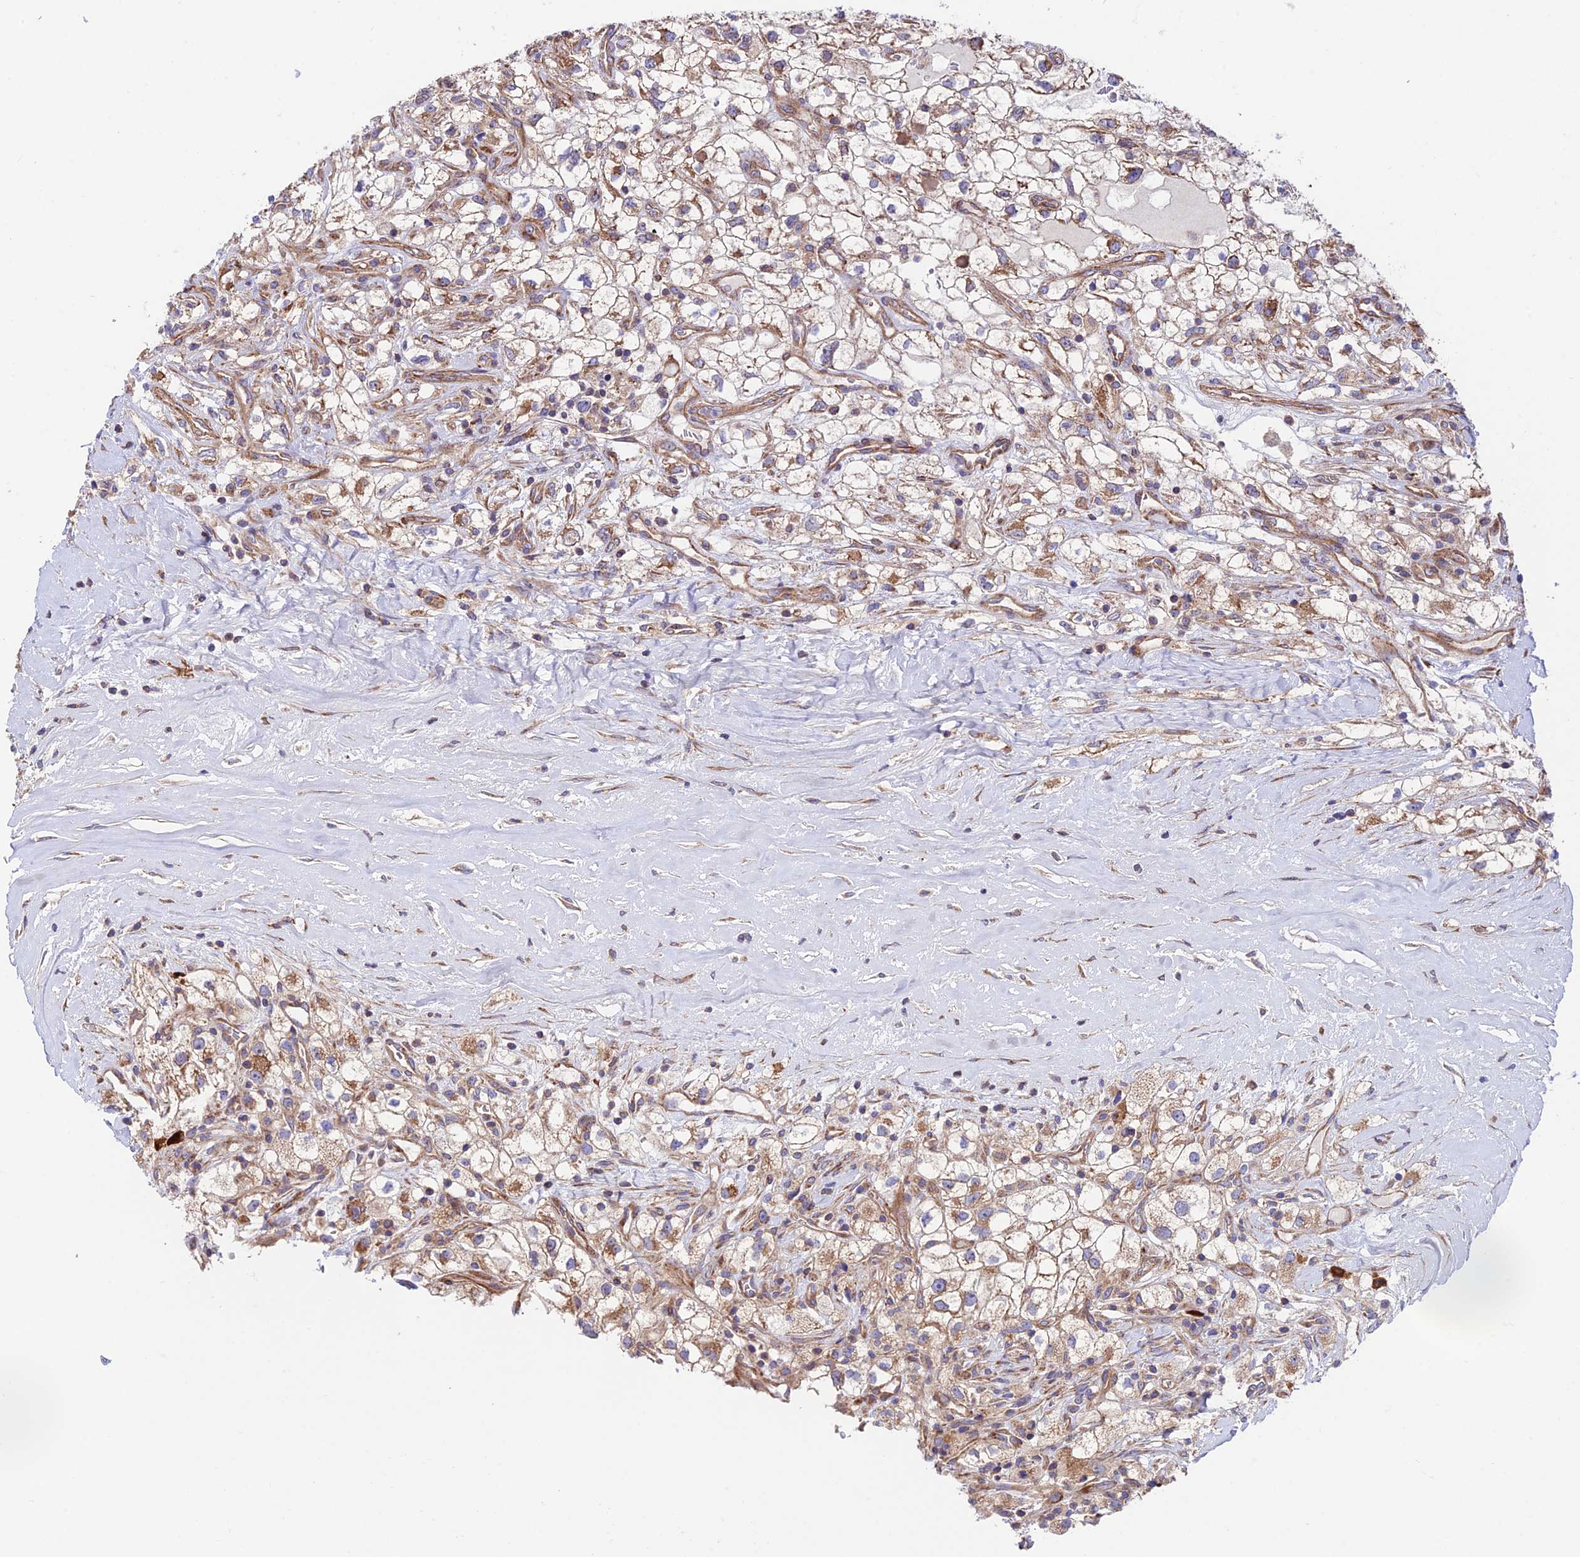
{"staining": {"intensity": "weak", "quantity": "25%-75%", "location": "cytoplasmic/membranous"}, "tissue": "renal cancer", "cell_type": "Tumor cells", "image_type": "cancer", "snomed": [{"axis": "morphology", "description": "Adenocarcinoma, NOS"}, {"axis": "topography", "description": "Kidney"}], "caption": "Renal cancer was stained to show a protein in brown. There is low levels of weak cytoplasmic/membranous expression in about 25%-75% of tumor cells. The staining was performed using DAB (3,3'-diaminobenzidine) to visualize the protein expression in brown, while the nuclei were stained in blue with hematoxylin (Magnification: 20x).", "gene": "VPS13C", "patient": {"sex": "male", "age": 59}}